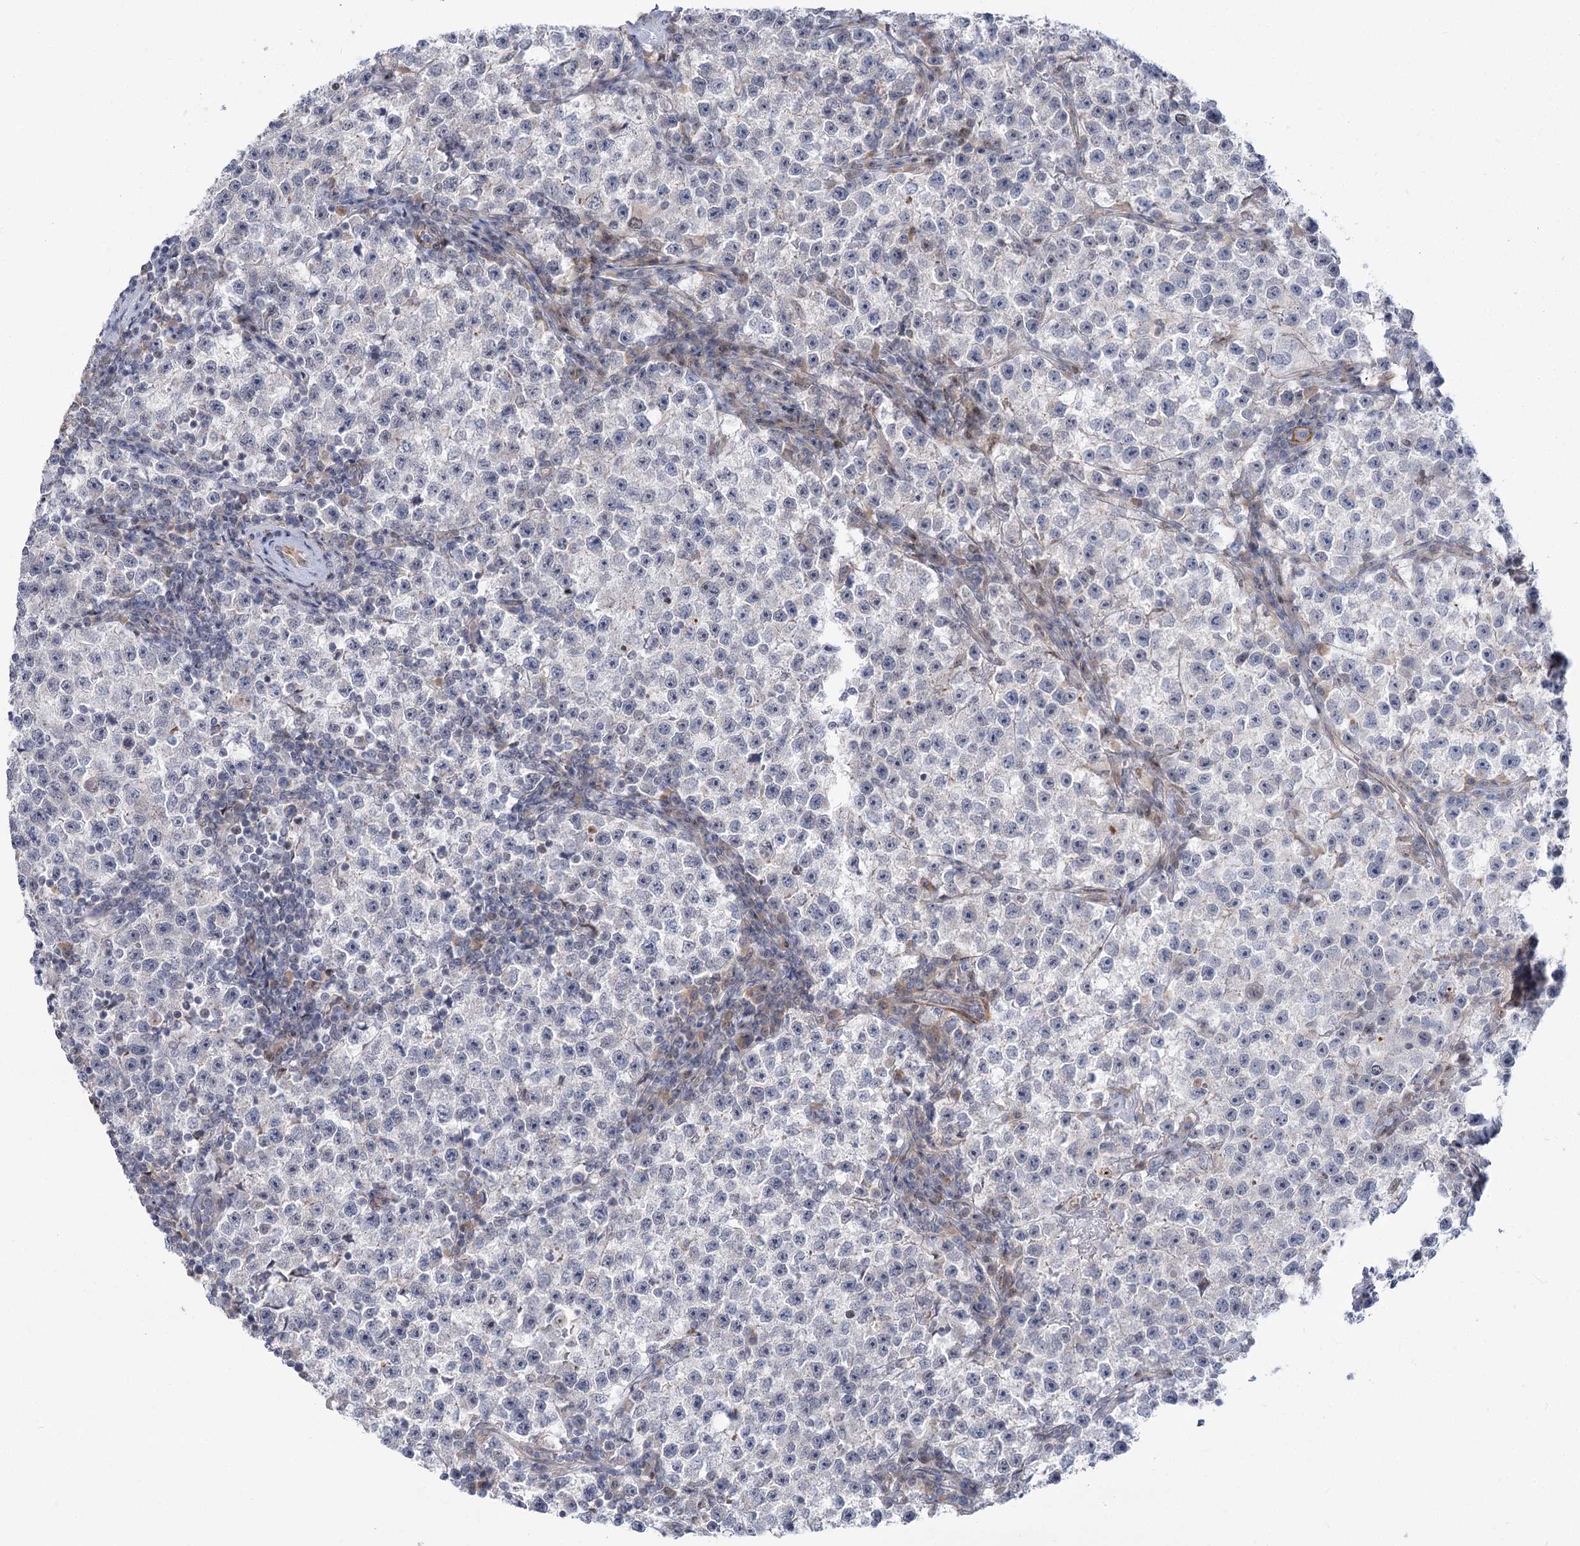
{"staining": {"intensity": "negative", "quantity": "none", "location": "none"}, "tissue": "testis cancer", "cell_type": "Tumor cells", "image_type": "cancer", "snomed": [{"axis": "morphology", "description": "Seminoma, NOS"}, {"axis": "topography", "description": "Testis"}], "caption": "Tumor cells show no significant staining in seminoma (testis). (Brightfield microscopy of DAB immunohistochemistry at high magnification).", "gene": "ARSI", "patient": {"sex": "male", "age": 22}}